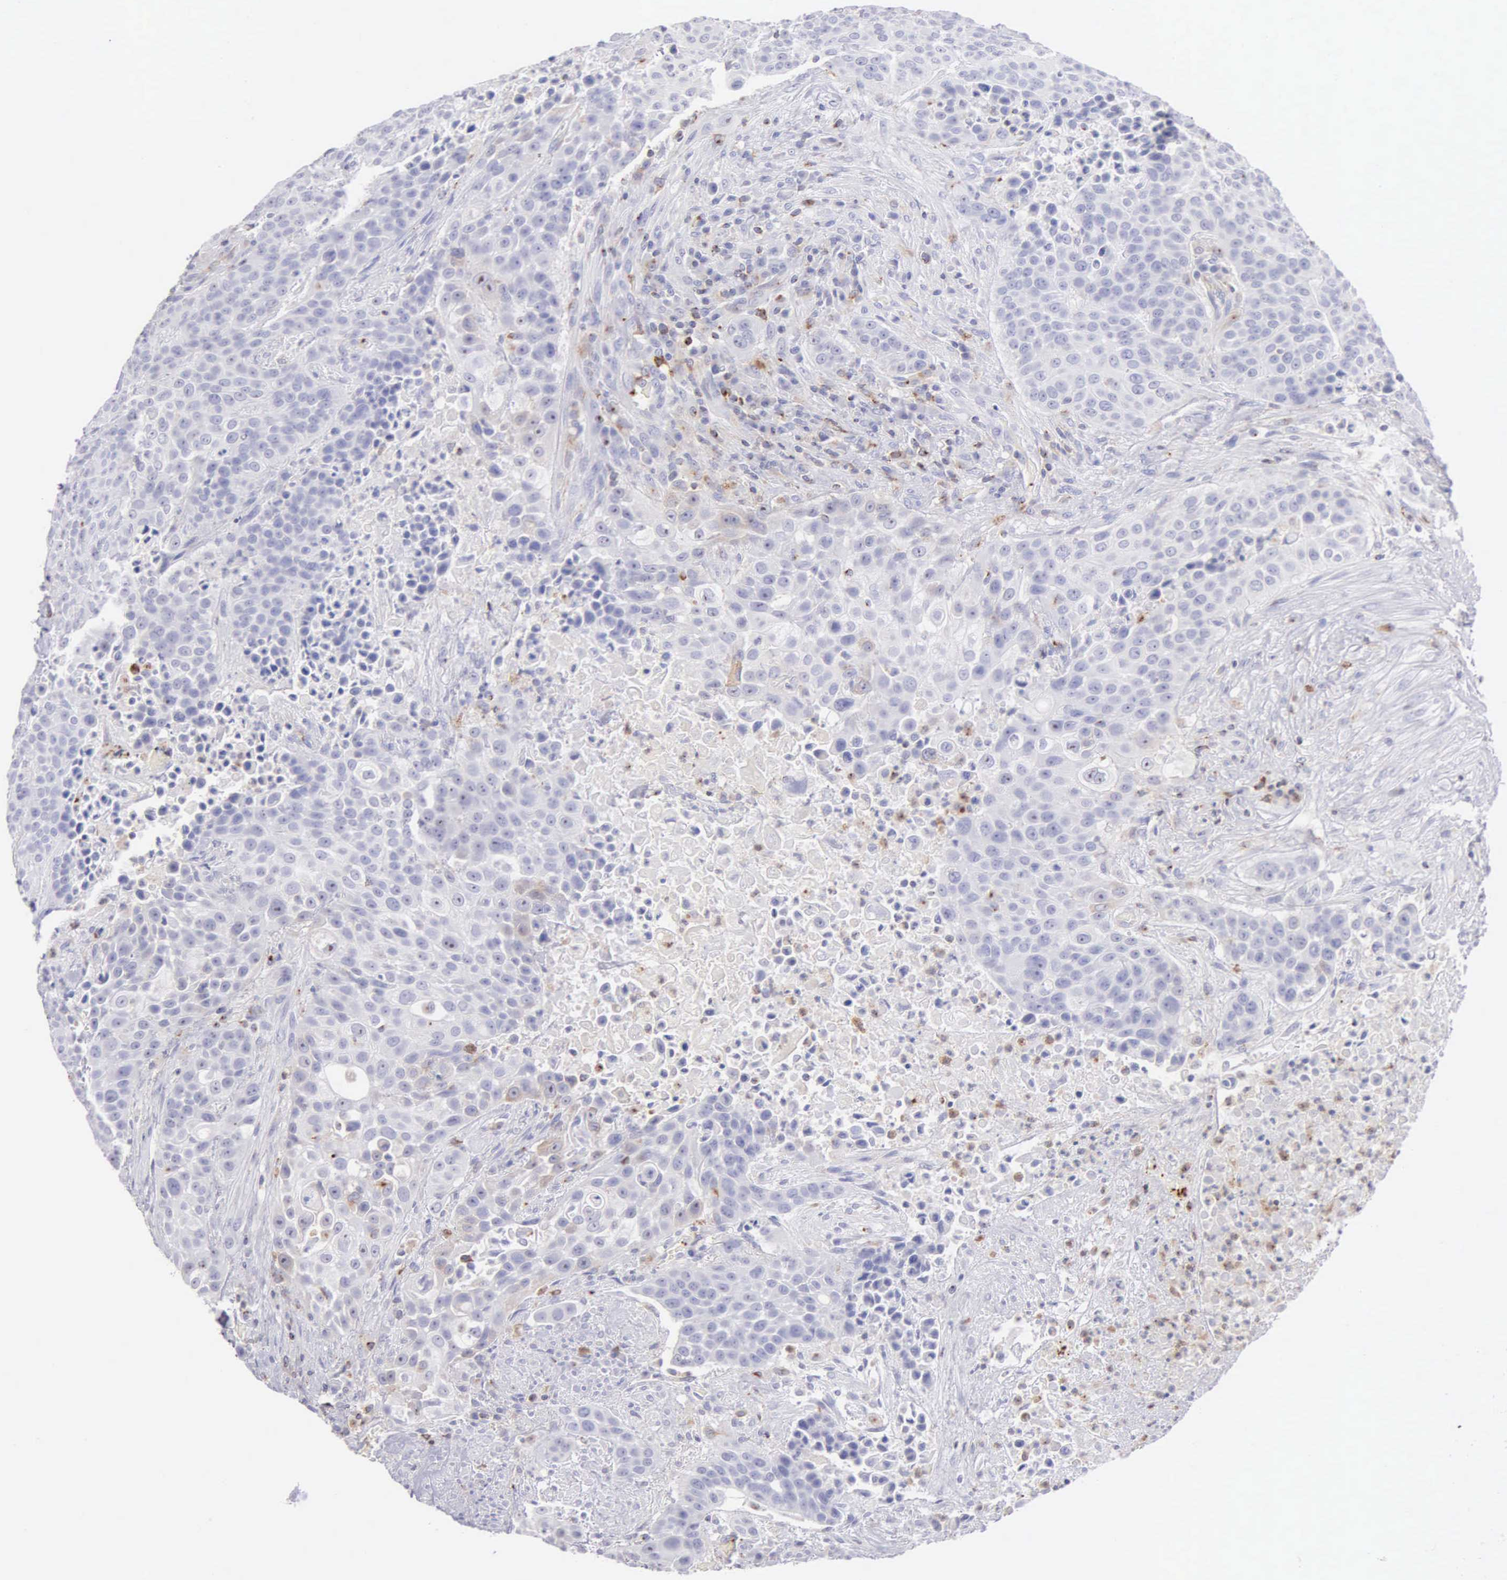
{"staining": {"intensity": "negative", "quantity": "none", "location": "none"}, "tissue": "urothelial cancer", "cell_type": "Tumor cells", "image_type": "cancer", "snomed": [{"axis": "morphology", "description": "Urothelial carcinoma, High grade"}, {"axis": "topography", "description": "Urinary bladder"}], "caption": "High magnification brightfield microscopy of high-grade urothelial carcinoma stained with DAB (brown) and counterstained with hematoxylin (blue): tumor cells show no significant positivity.", "gene": "SRGN", "patient": {"sex": "male", "age": 74}}